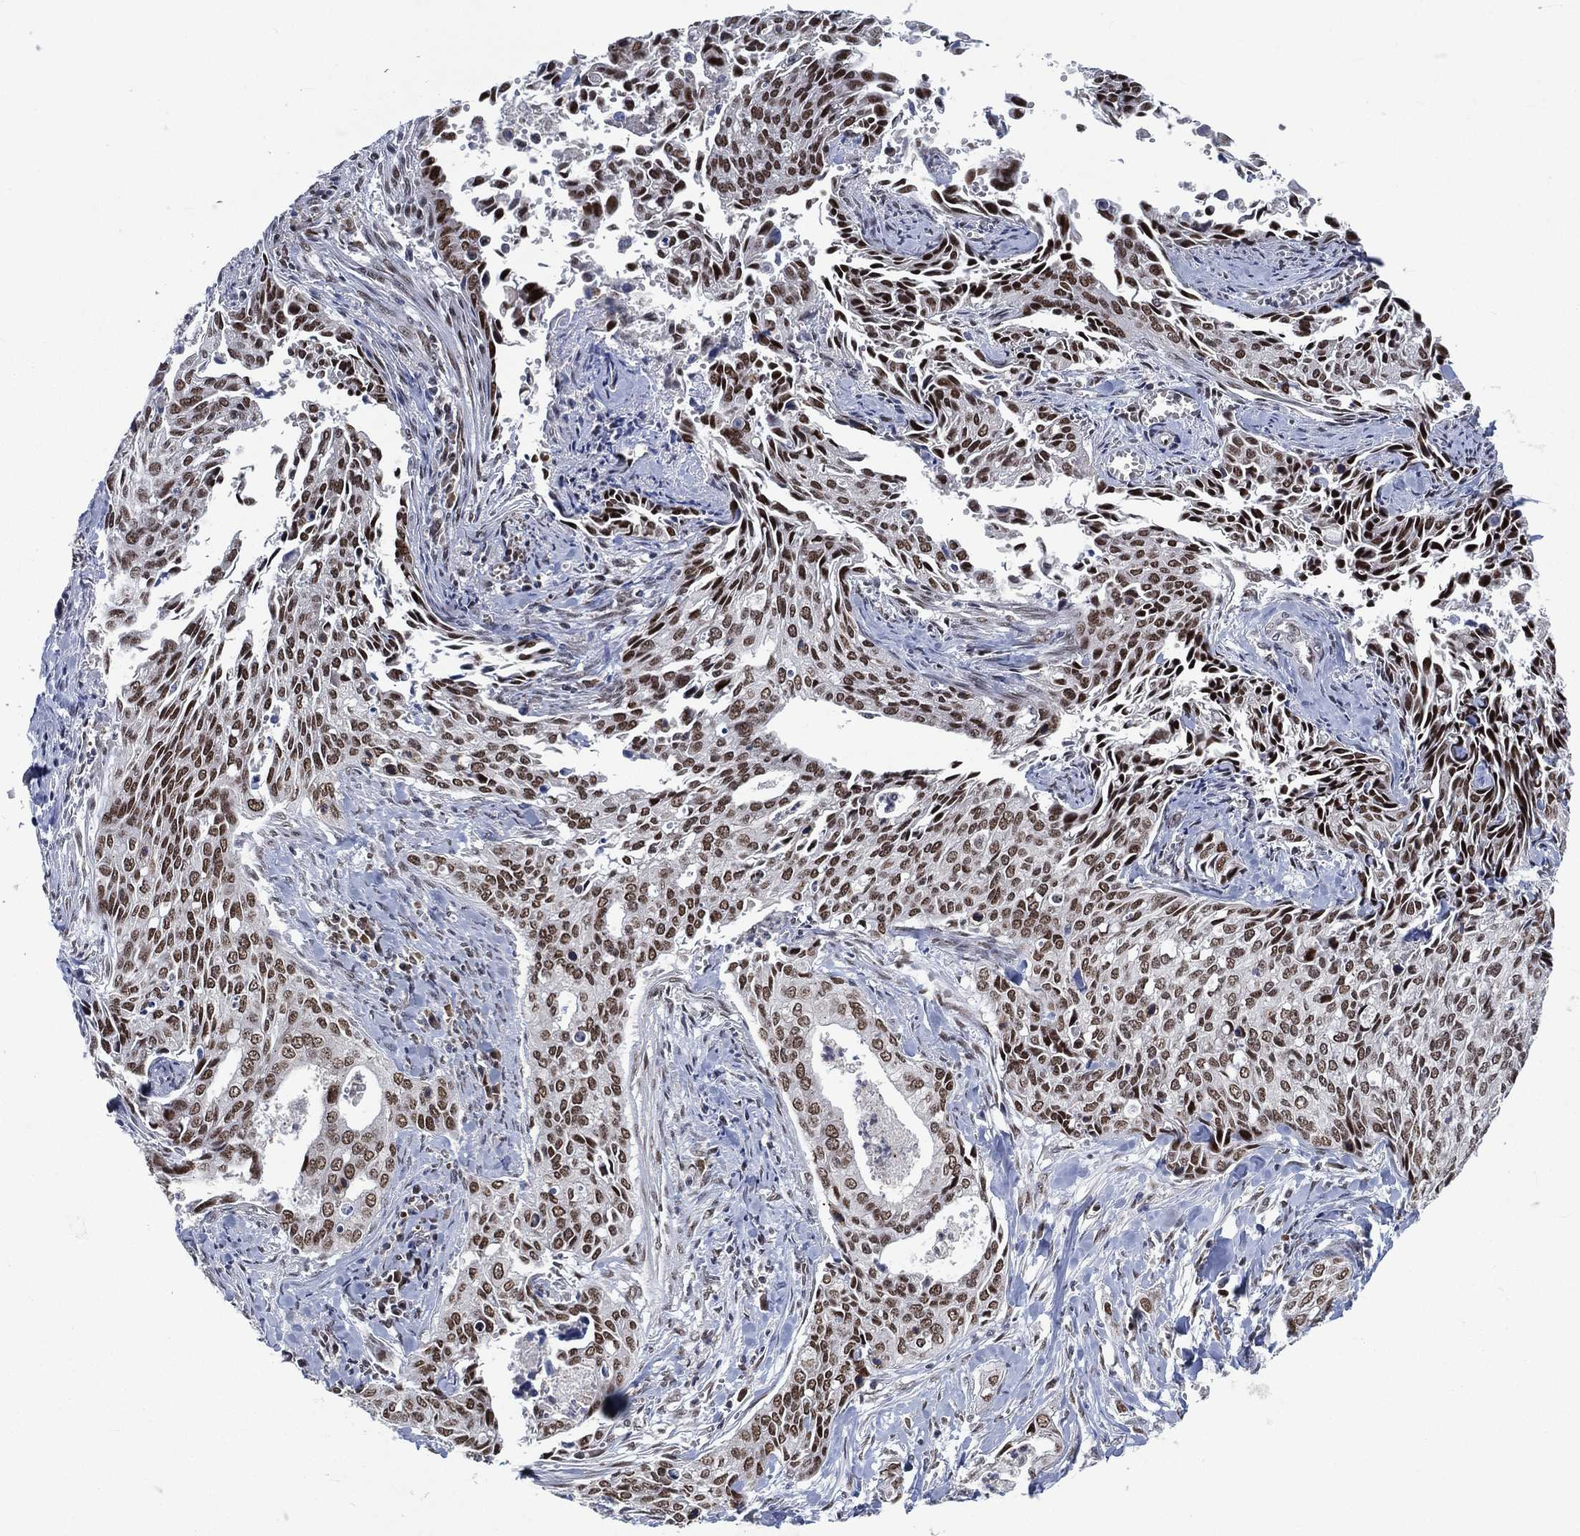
{"staining": {"intensity": "strong", "quantity": ">75%", "location": "nuclear"}, "tissue": "cervical cancer", "cell_type": "Tumor cells", "image_type": "cancer", "snomed": [{"axis": "morphology", "description": "Squamous cell carcinoma, NOS"}, {"axis": "topography", "description": "Cervix"}], "caption": "Immunohistochemical staining of human cervical cancer (squamous cell carcinoma) demonstrates high levels of strong nuclear protein expression in about >75% of tumor cells.", "gene": "YLPM1", "patient": {"sex": "female", "age": 29}}